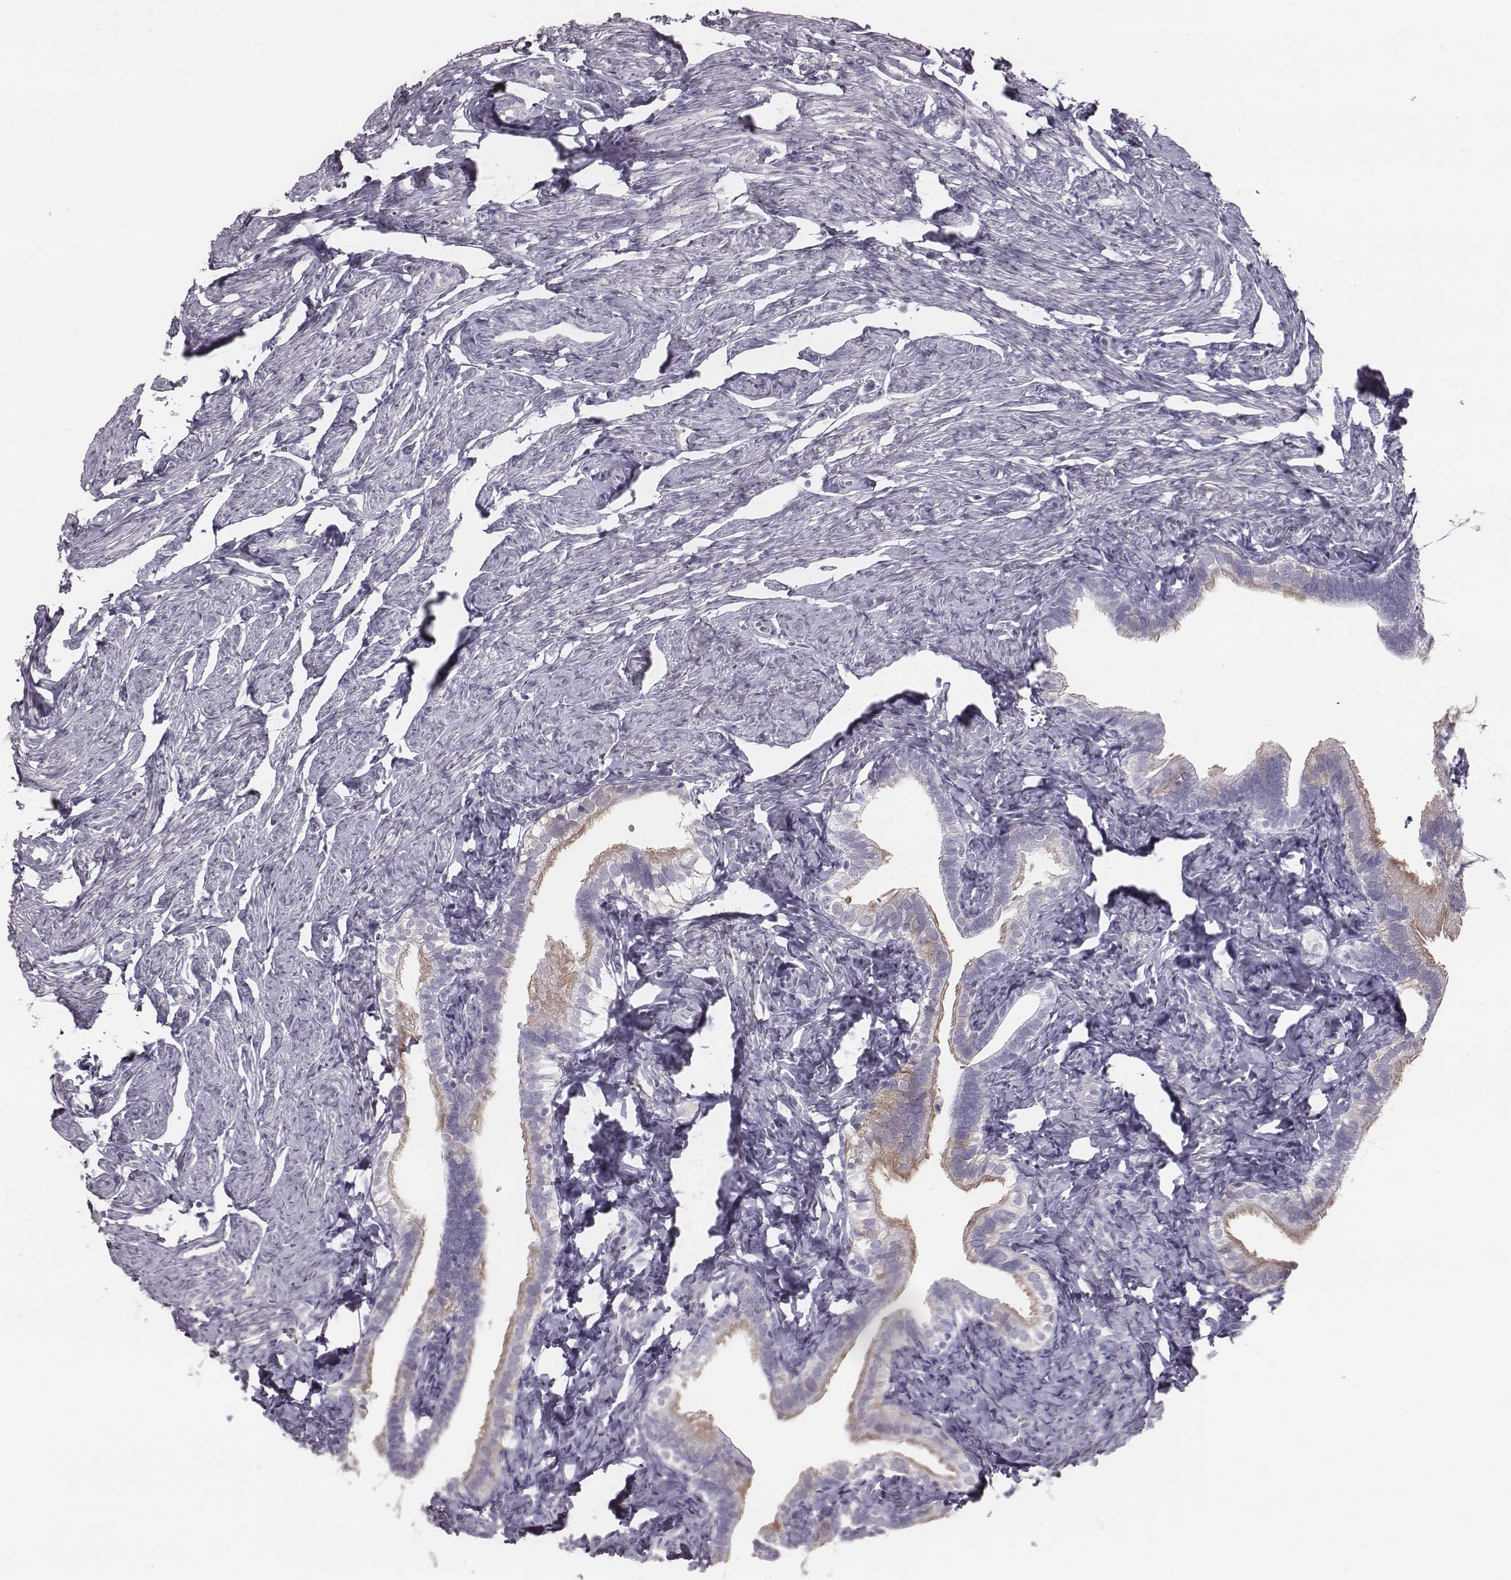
{"staining": {"intensity": "weak", "quantity": "<25%", "location": "cytoplasmic/membranous"}, "tissue": "fallopian tube", "cell_type": "Glandular cells", "image_type": "normal", "snomed": [{"axis": "morphology", "description": "Normal tissue, NOS"}, {"axis": "topography", "description": "Fallopian tube"}], "caption": "Immunohistochemistry image of benign fallopian tube: human fallopian tube stained with DAB (3,3'-diaminobenzidine) demonstrates no significant protein staining in glandular cells. The staining was performed using DAB (3,3'-diaminobenzidine) to visualize the protein expression in brown, while the nuclei were stained in blue with hematoxylin (Magnification: 20x).", "gene": "ENSG00000284762", "patient": {"sex": "female", "age": 41}}